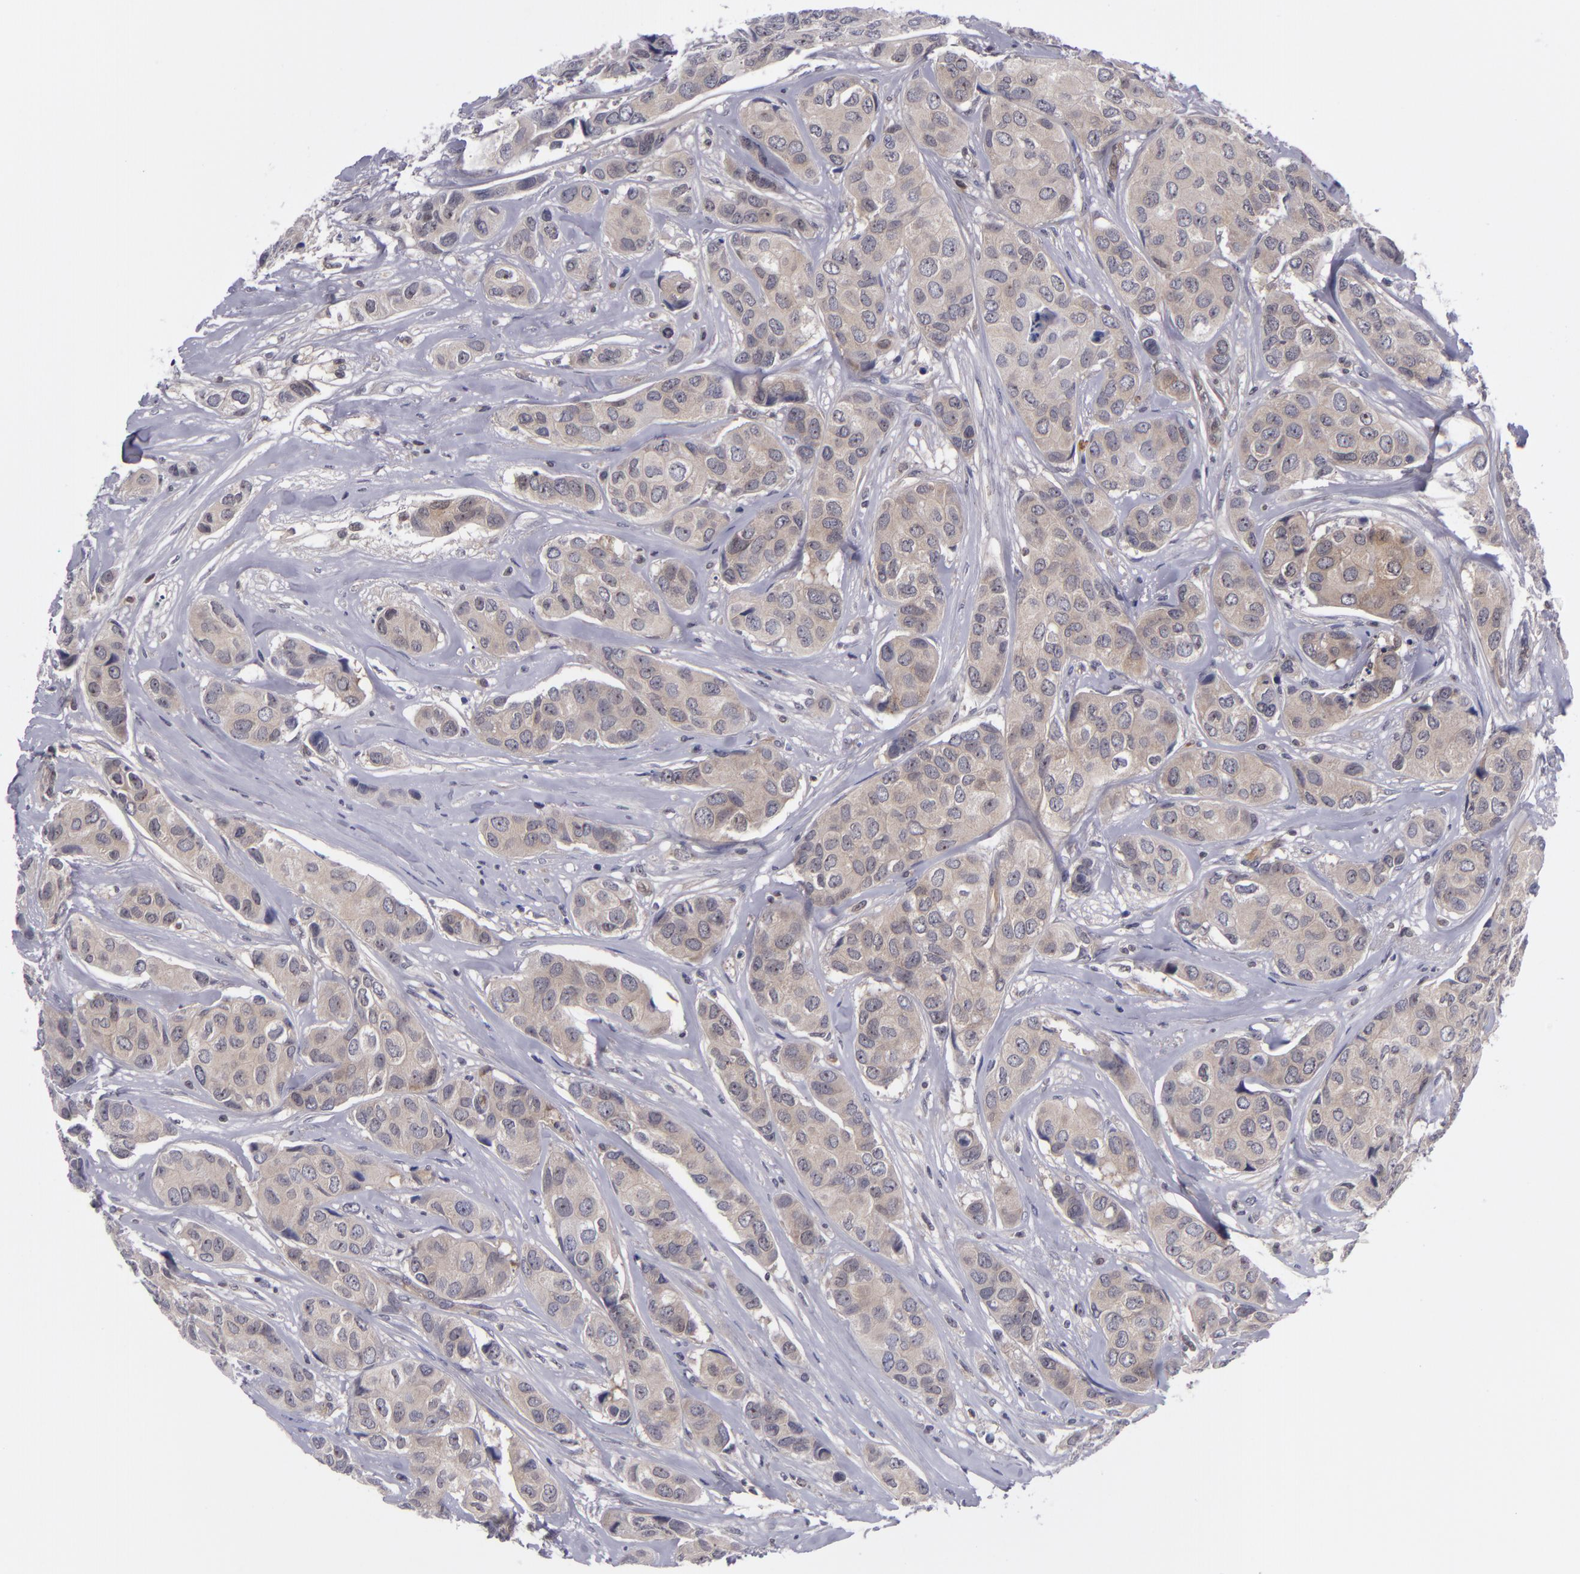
{"staining": {"intensity": "weak", "quantity": ">75%", "location": "cytoplasmic/membranous"}, "tissue": "breast cancer", "cell_type": "Tumor cells", "image_type": "cancer", "snomed": [{"axis": "morphology", "description": "Duct carcinoma"}, {"axis": "topography", "description": "Breast"}], "caption": "High-power microscopy captured an immunohistochemistry histopathology image of breast cancer (infiltrating ductal carcinoma), revealing weak cytoplasmic/membranous staining in approximately >75% of tumor cells.", "gene": "BCL10", "patient": {"sex": "female", "age": 68}}